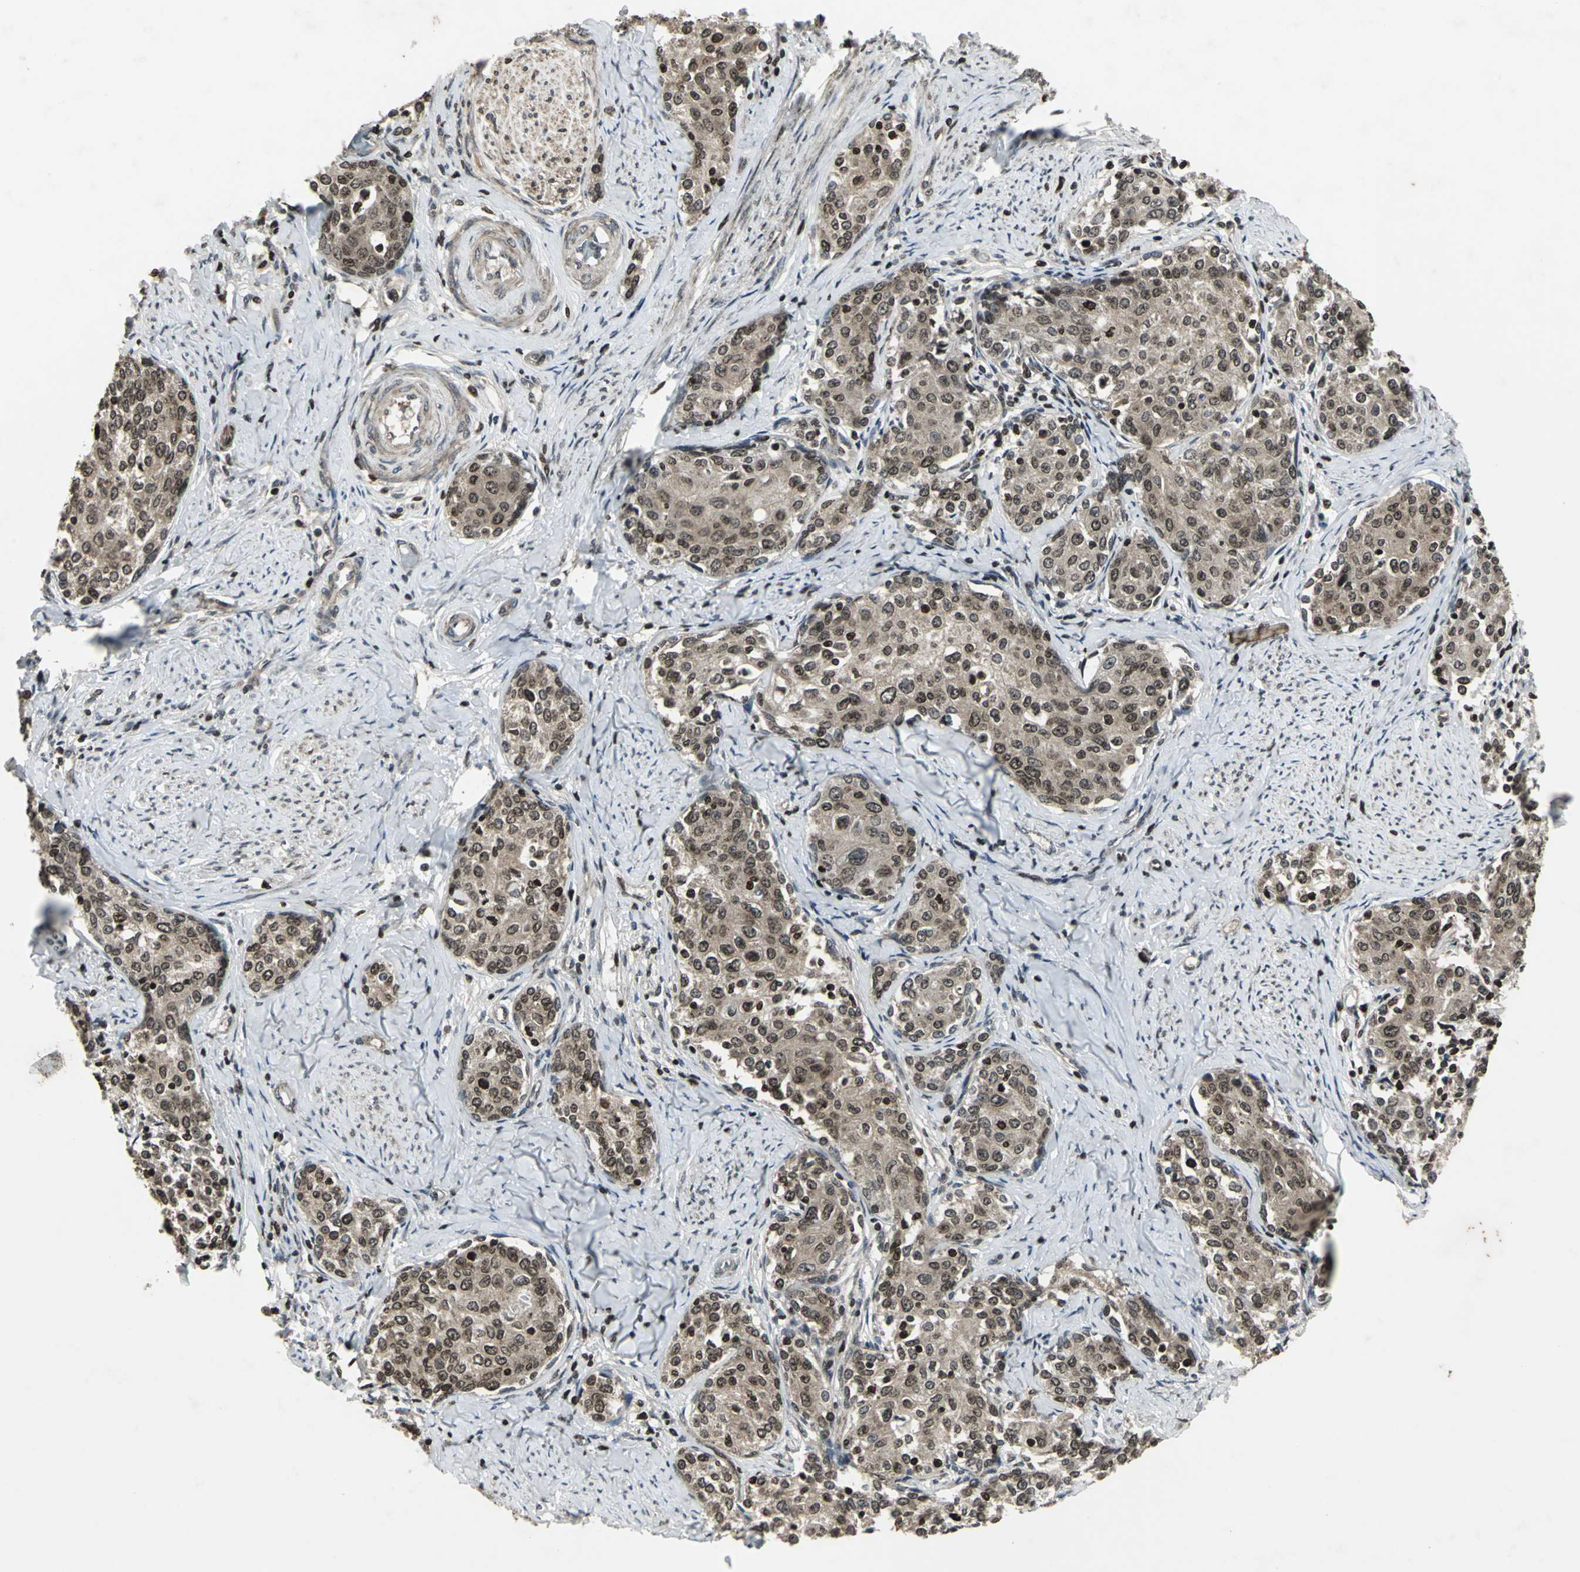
{"staining": {"intensity": "moderate", "quantity": ">75%", "location": "cytoplasmic/membranous,nuclear"}, "tissue": "cervical cancer", "cell_type": "Tumor cells", "image_type": "cancer", "snomed": [{"axis": "morphology", "description": "Squamous cell carcinoma, NOS"}, {"axis": "morphology", "description": "Adenocarcinoma, NOS"}, {"axis": "topography", "description": "Cervix"}], "caption": "A brown stain highlights moderate cytoplasmic/membranous and nuclear positivity of a protein in adenocarcinoma (cervical) tumor cells. (Stains: DAB (3,3'-diaminobenzidine) in brown, nuclei in blue, Microscopy: brightfield microscopy at high magnification).", "gene": "AHR", "patient": {"sex": "female", "age": 52}}